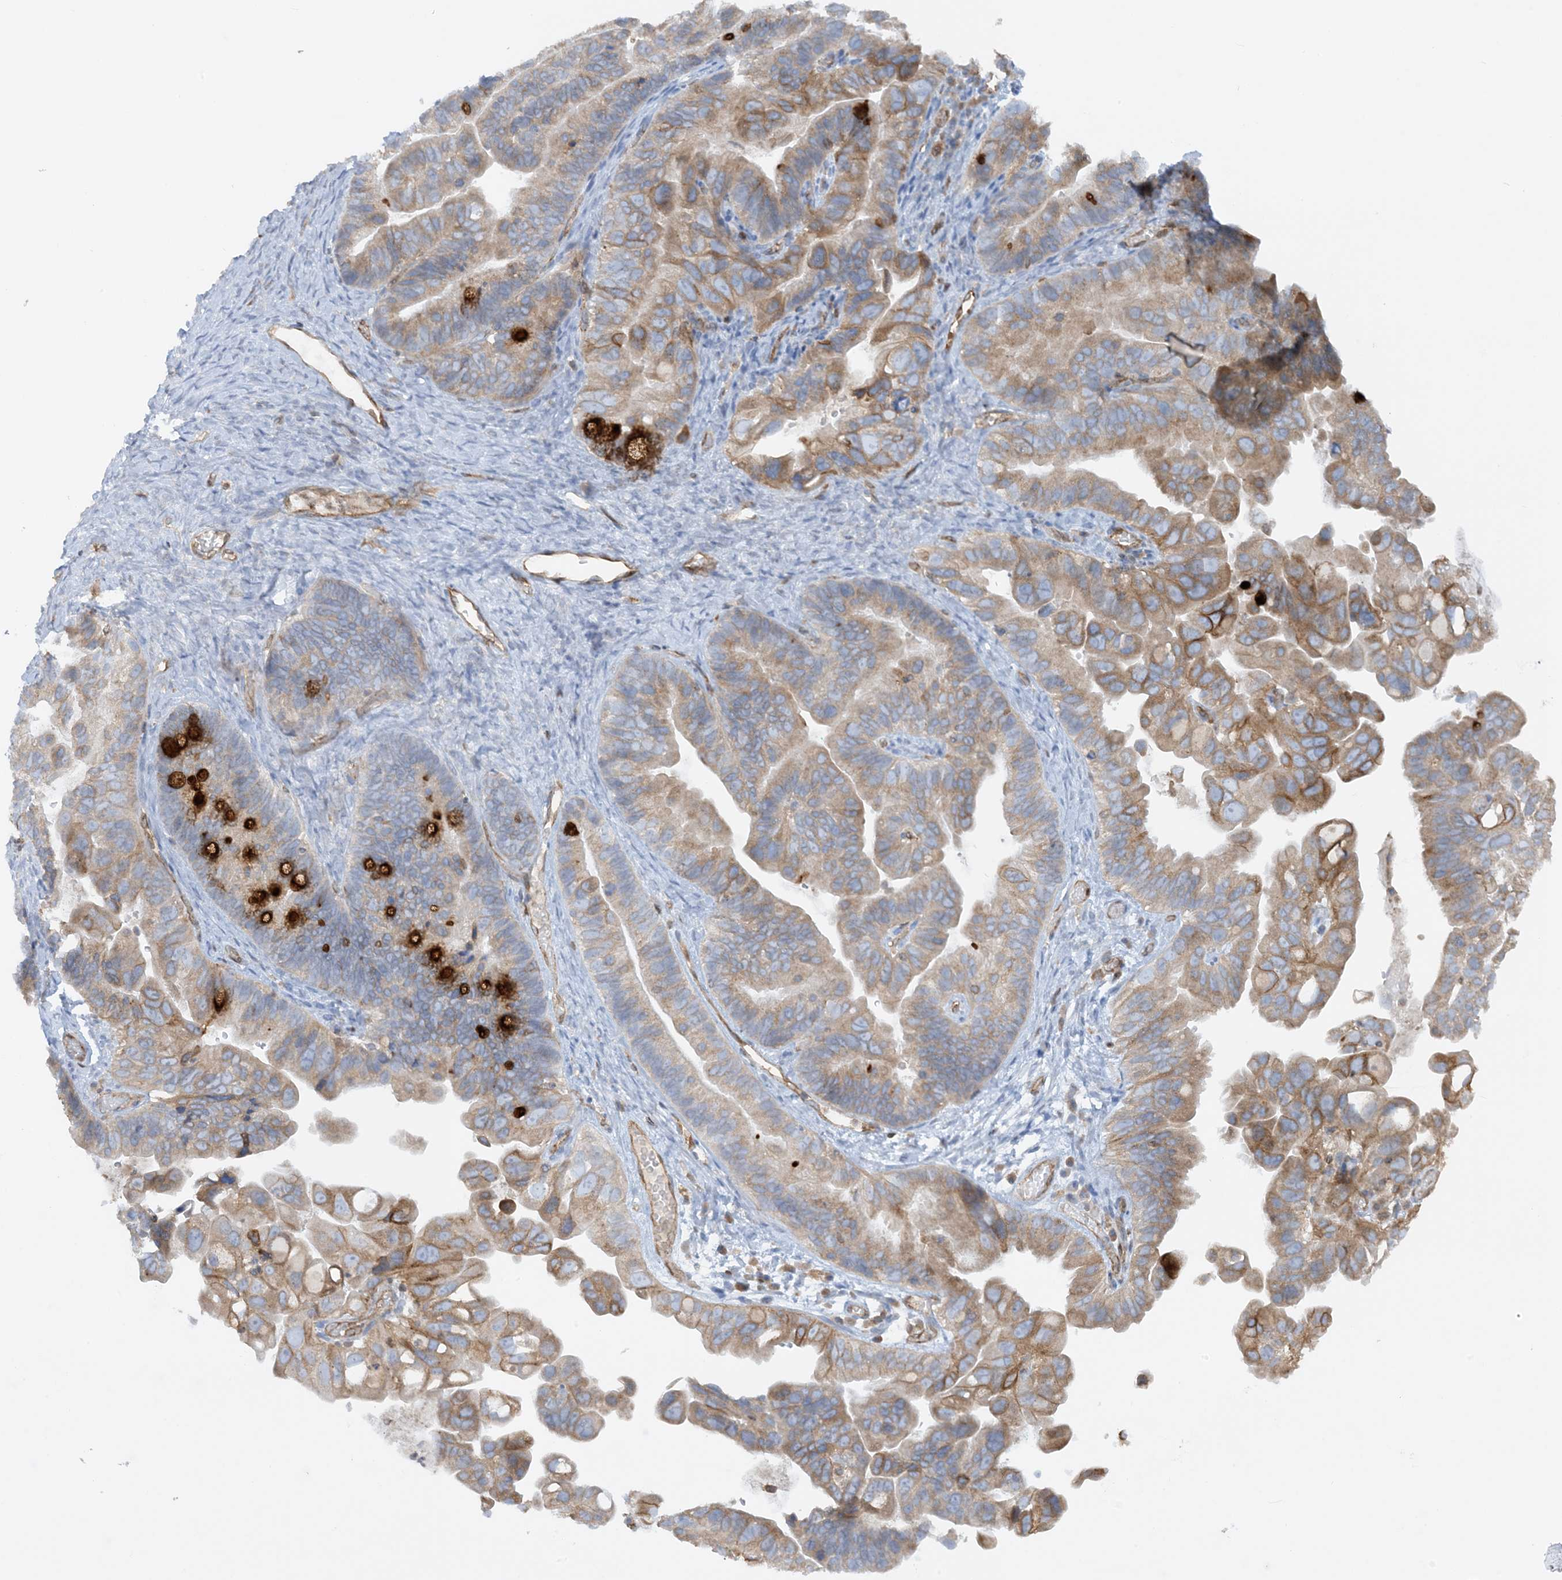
{"staining": {"intensity": "moderate", "quantity": "25%-75%", "location": "cytoplasmic/membranous"}, "tissue": "ovarian cancer", "cell_type": "Tumor cells", "image_type": "cancer", "snomed": [{"axis": "morphology", "description": "Cystadenocarcinoma, serous, NOS"}, {"axis": "topography", "description": "Ovary"}], "caption": "This is a micrograph of immunohistochemistry (IHC) staining of ovarian cancer (serous cystadenocarcinoma), which shows moderate expression in the cytoplasmic/membranous of tumor cells.", "gene": "HLA-E", "patient": {"sex": "female", "age": 56}}